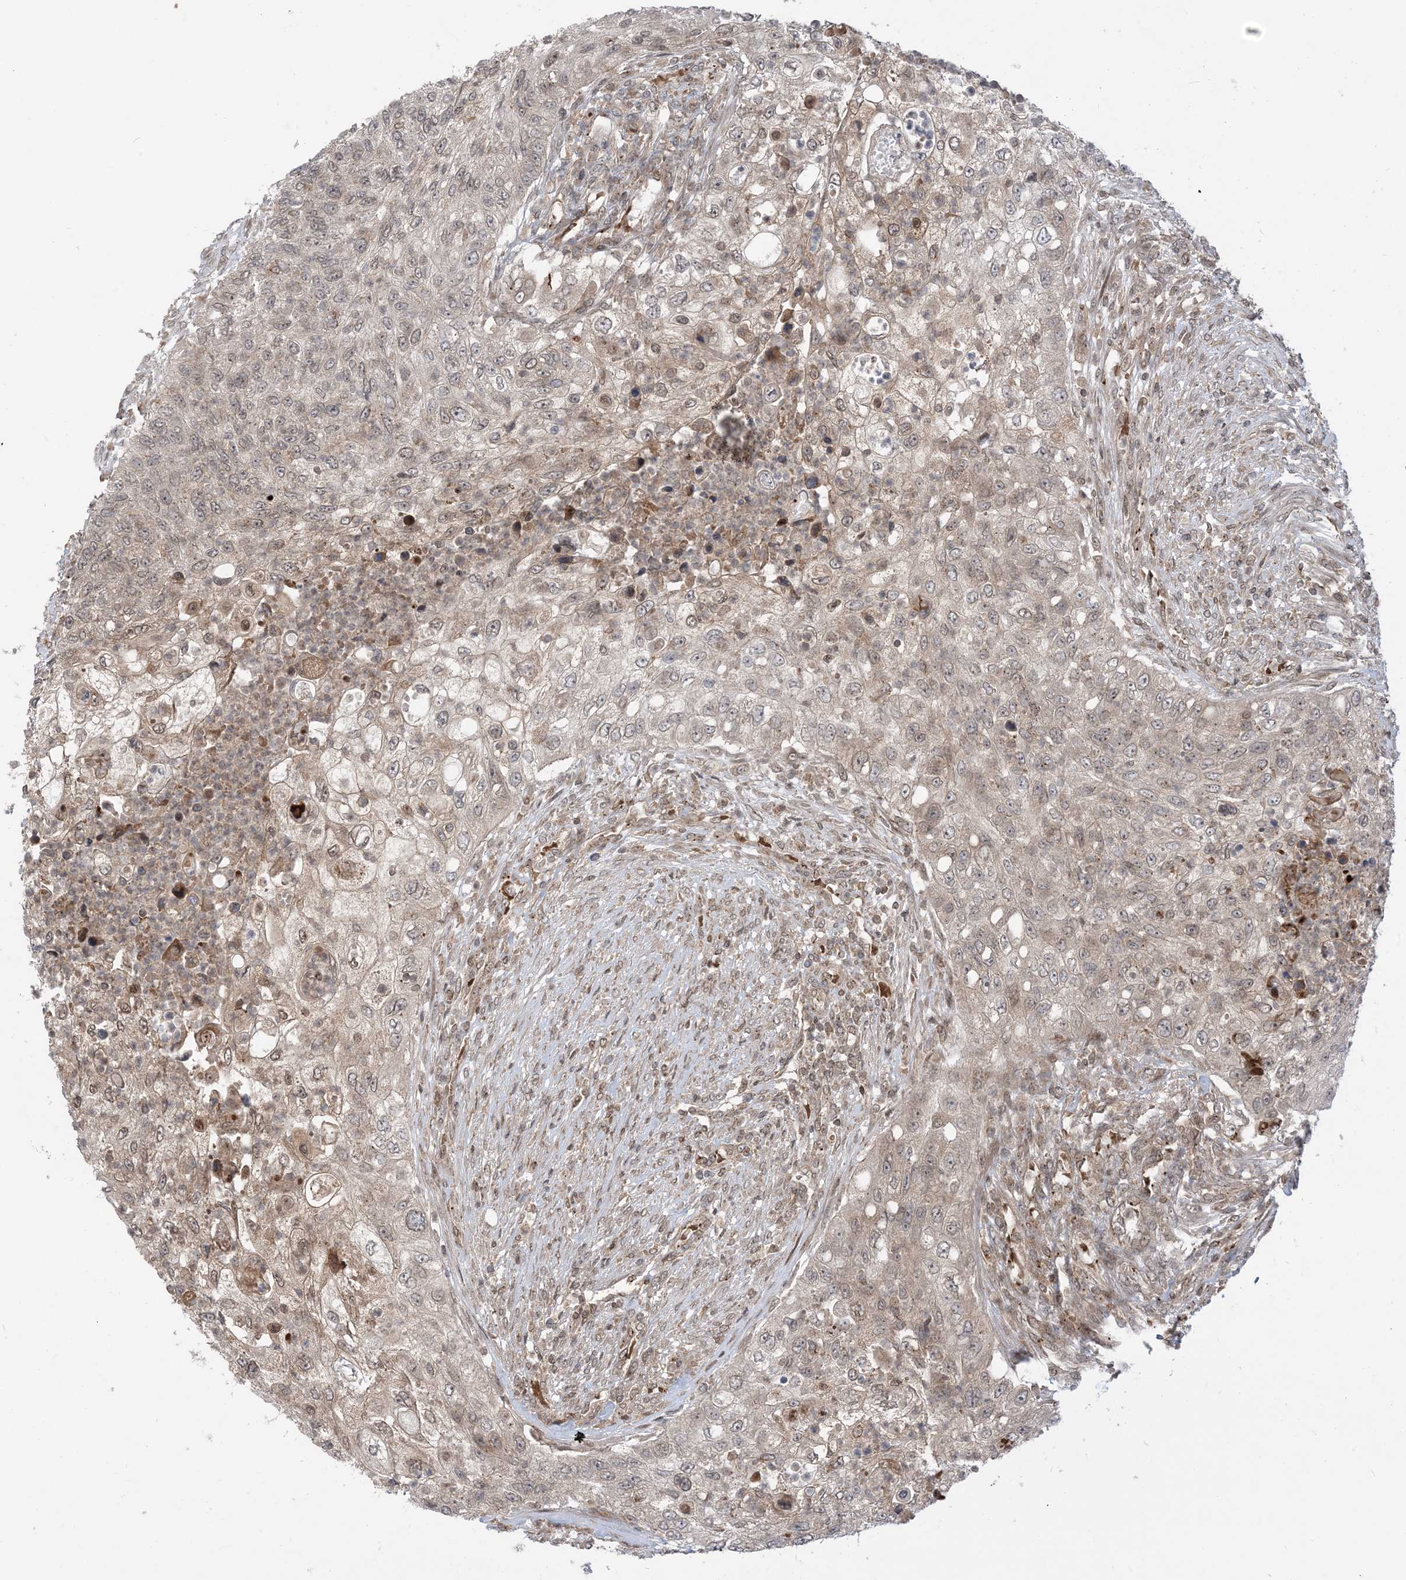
{"staining": {"intensity": "weak", "quantity": "25%-75%", "location": "cytoplasmic/membranous"}, "tissue": "urothelial cancer", "cell_type": "Tumor cells", "image_type": "cancer", "snomed": [{"axis": "morphology", "description": "Urothelial carcinoma, High grade"}, {"axis": "topography", "description": "Urinary bladder"}], "caption": "This image displays urothelial cancer stained with immunohistochemistry (IHC) to label a protein in brown. The cytoplasmic/membranous of tumor cells show weak positivity for the protein. Nuclei are counter-stained blue.", "gene": "CASP4", "patient": {"sex": "female", "age": 60}}